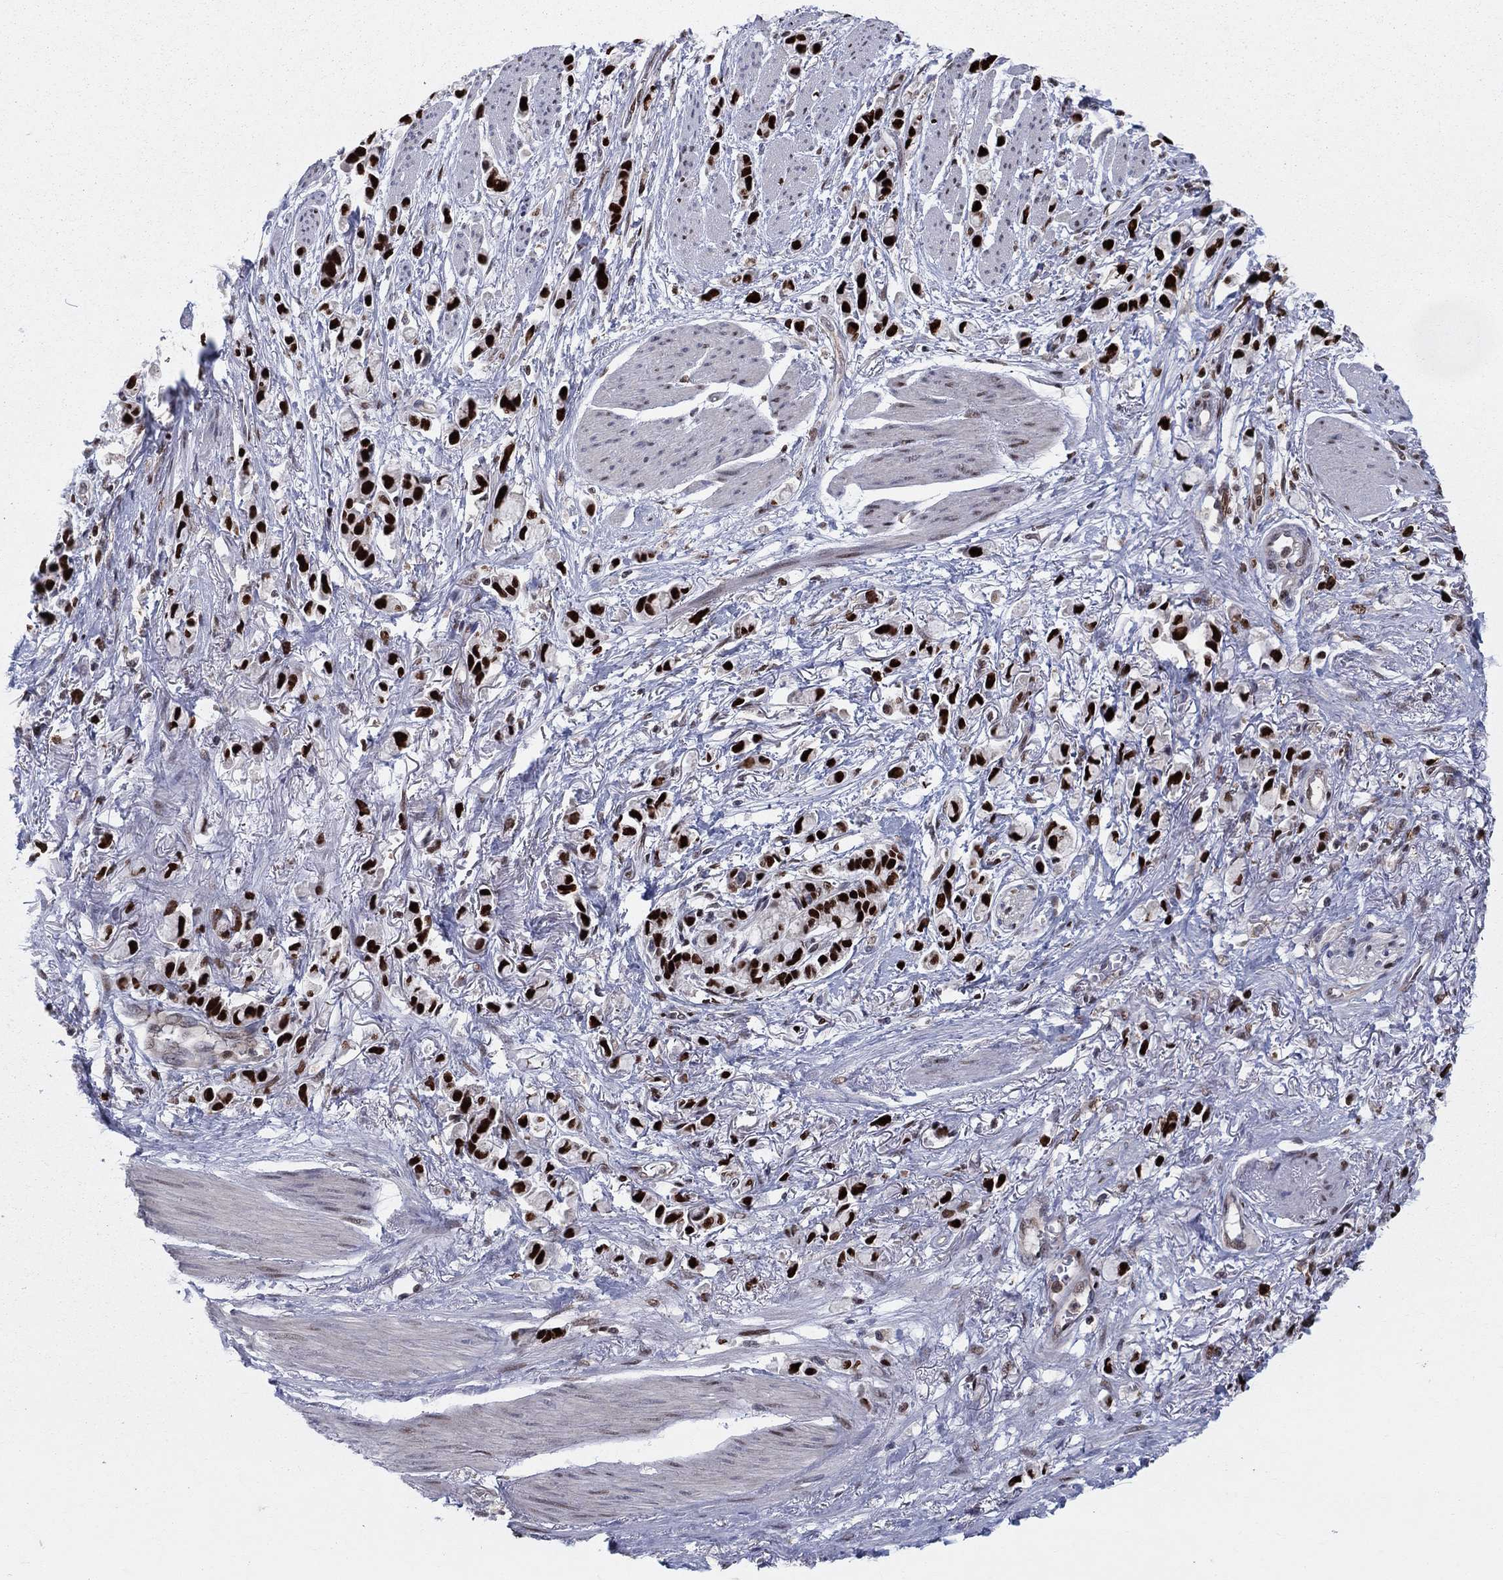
{"staining": {"intensity": "strong", "quantity": ">75%", "location": "nuclear"}, "tissue": "stomach cancer", "cell_type": "Tumor cells", "image_type": "cancer", "snomed": [{"axis": "morphology", "description": "Adenocarcinoma, NOS"}, {"axis": "topography", "description": "Stomach"}], "caption": "Tumor cells demonstrate strong nuclear positivity in about >75% of cells in stomach cancer. (brown staining indicates protein expression, while blue staining denotes nuclei).", "gene": "ZNHIT3", "patient": {"sex": "female", "age": 81}}